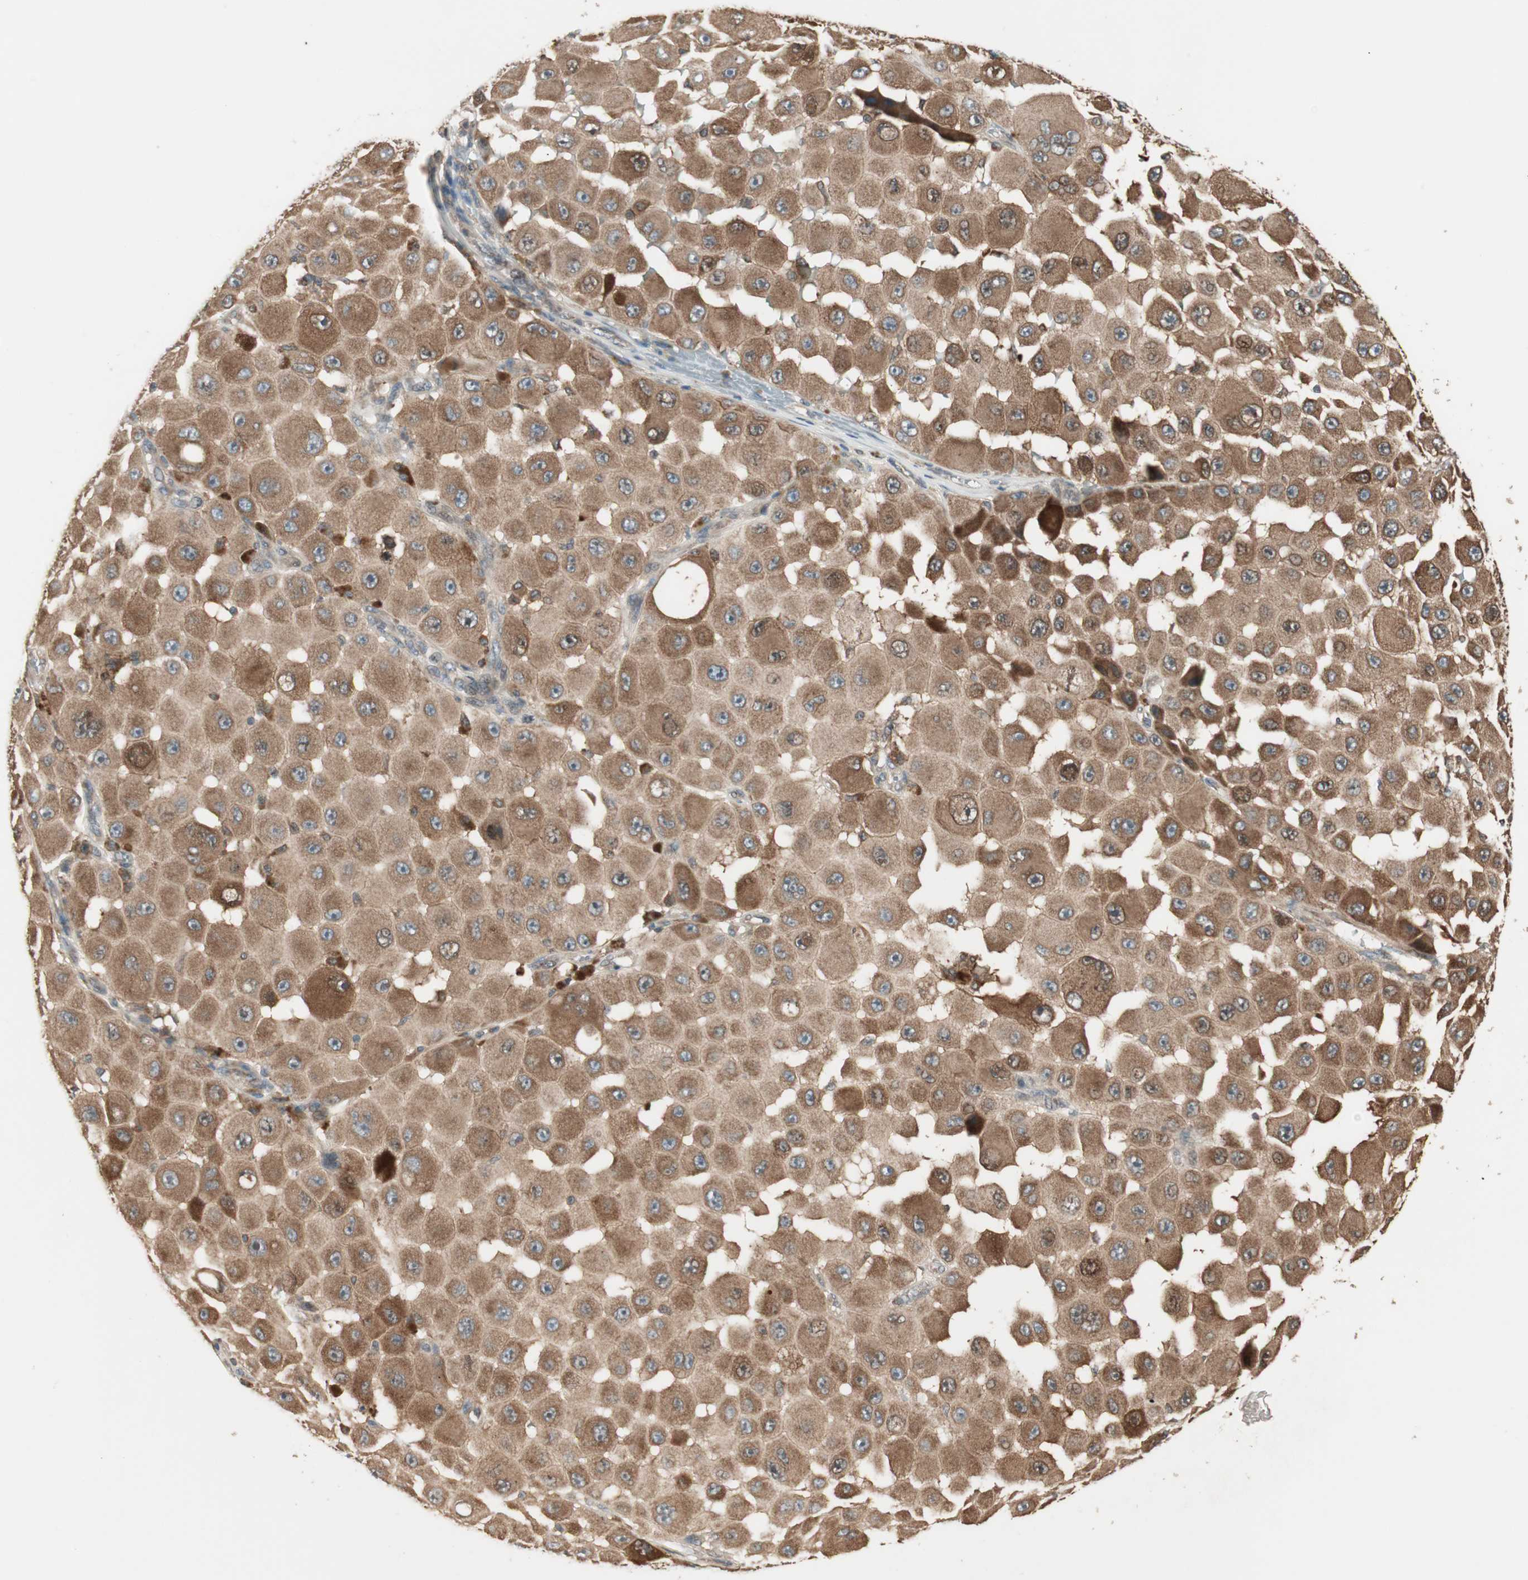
{"staining": {"intensity": "moderate", "quantity": ">75%", "location": "cytoplasmic/membranous"}, "tissue": "melanoma", "cell_type": "Tumor cells", "image_type": "cancer", "snomed": [{"axis": "morphology", "description": "Malignant melanoma, NOS"}, {"axis": "topography", "description": "Skin"}], "caption": "Protein analysis of malignant melanoma tissue demonstrates moderate cytoplasmic/membranous expression in about >75% of tumor cells.", "gene": "ATP6AP2", "patient": {"sex": "female", "age": 81}}